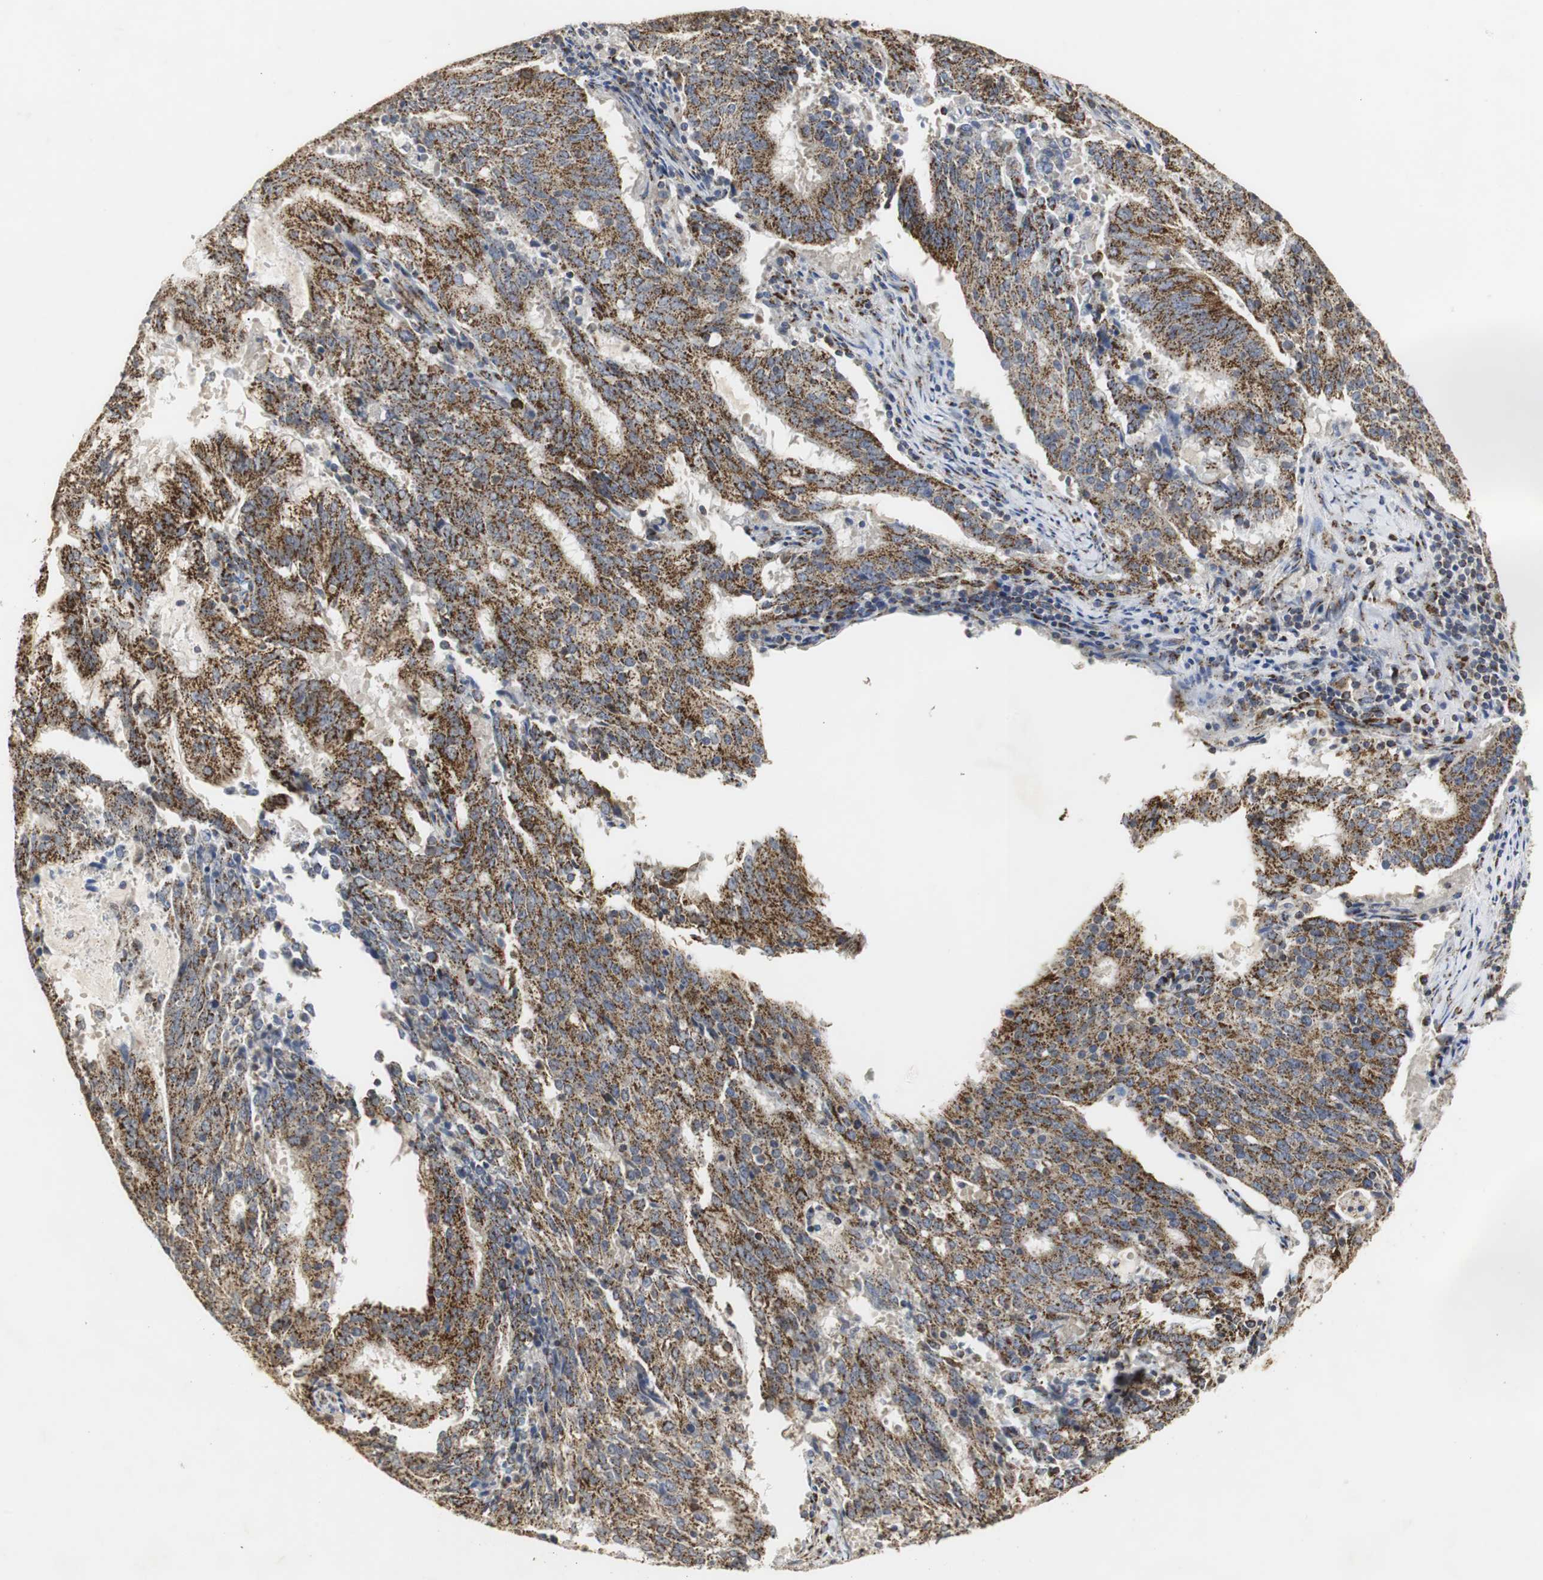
{"staining": {"intensity": "strong", "quantity": ">75%", "location": "cytoplasmic/membranous"}, "tissue": "cervical cancer", "cell_type": "Tumor cells", "image_type": "cancer", "snomed": [{"axis": "morphology", "description": "Adenocarcinoma, NOS"}, {"axis": "topography", "description": "Cervix"}], "caption": "An image of cervical cancer (adenocarcinoma) stained for a protein reveals strong cytoplasmic/membranous brown staining in tumor cells.", "gene": "HSD17B10", "patient": {"sex": "female", "age": 44}}